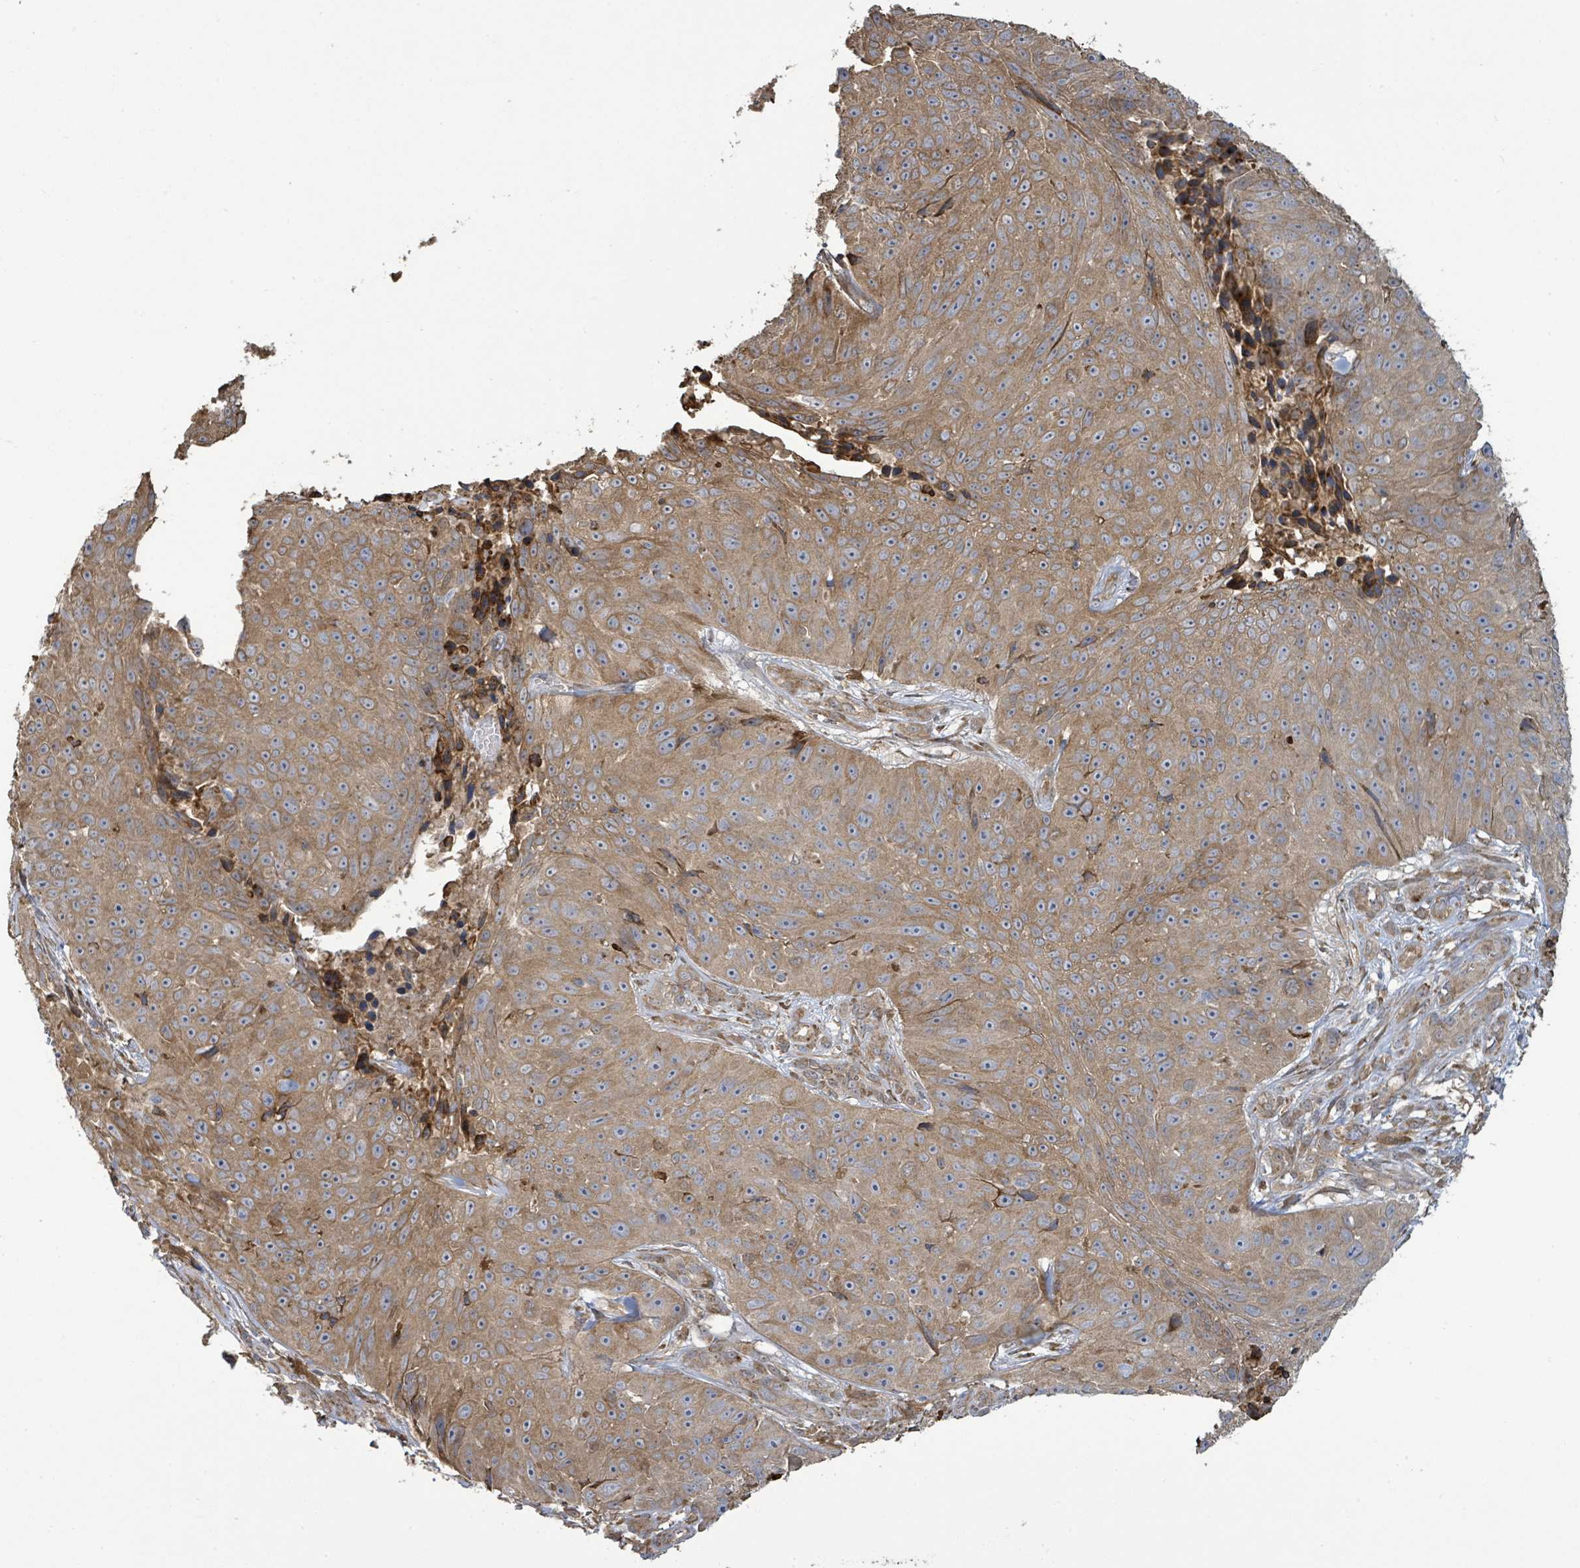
{"staining": {"intensity": "moderate", "quantity": ">75%", "location": "cytoplasmic/membranous"}, "tissue": "skin cancer", "cell_type": "Tumor cells", "image_type": "cancer", "snomed": [{"axis": "morphology", "description": "Squamous cell carcinoma, NOS"}, {"axis": "topography", "description": "Skin"}], "caption": "Immunohistochemistry (IHC) staining of skin squamous cell carcinoma, which shows medium levels of moderate cytoplasmic/membranous positivity in approximately >75% of tumor cells indicating moderate cytoplasmic/membranous protein positivity. The staining was performed using DAB (3,3'-diaminobenzidine) (brown) for protein detection and nuclei were counterstained in hematoxylin (blue).", "gene": "ARPIN", "patient": {"sex": "female", "age": 87}}